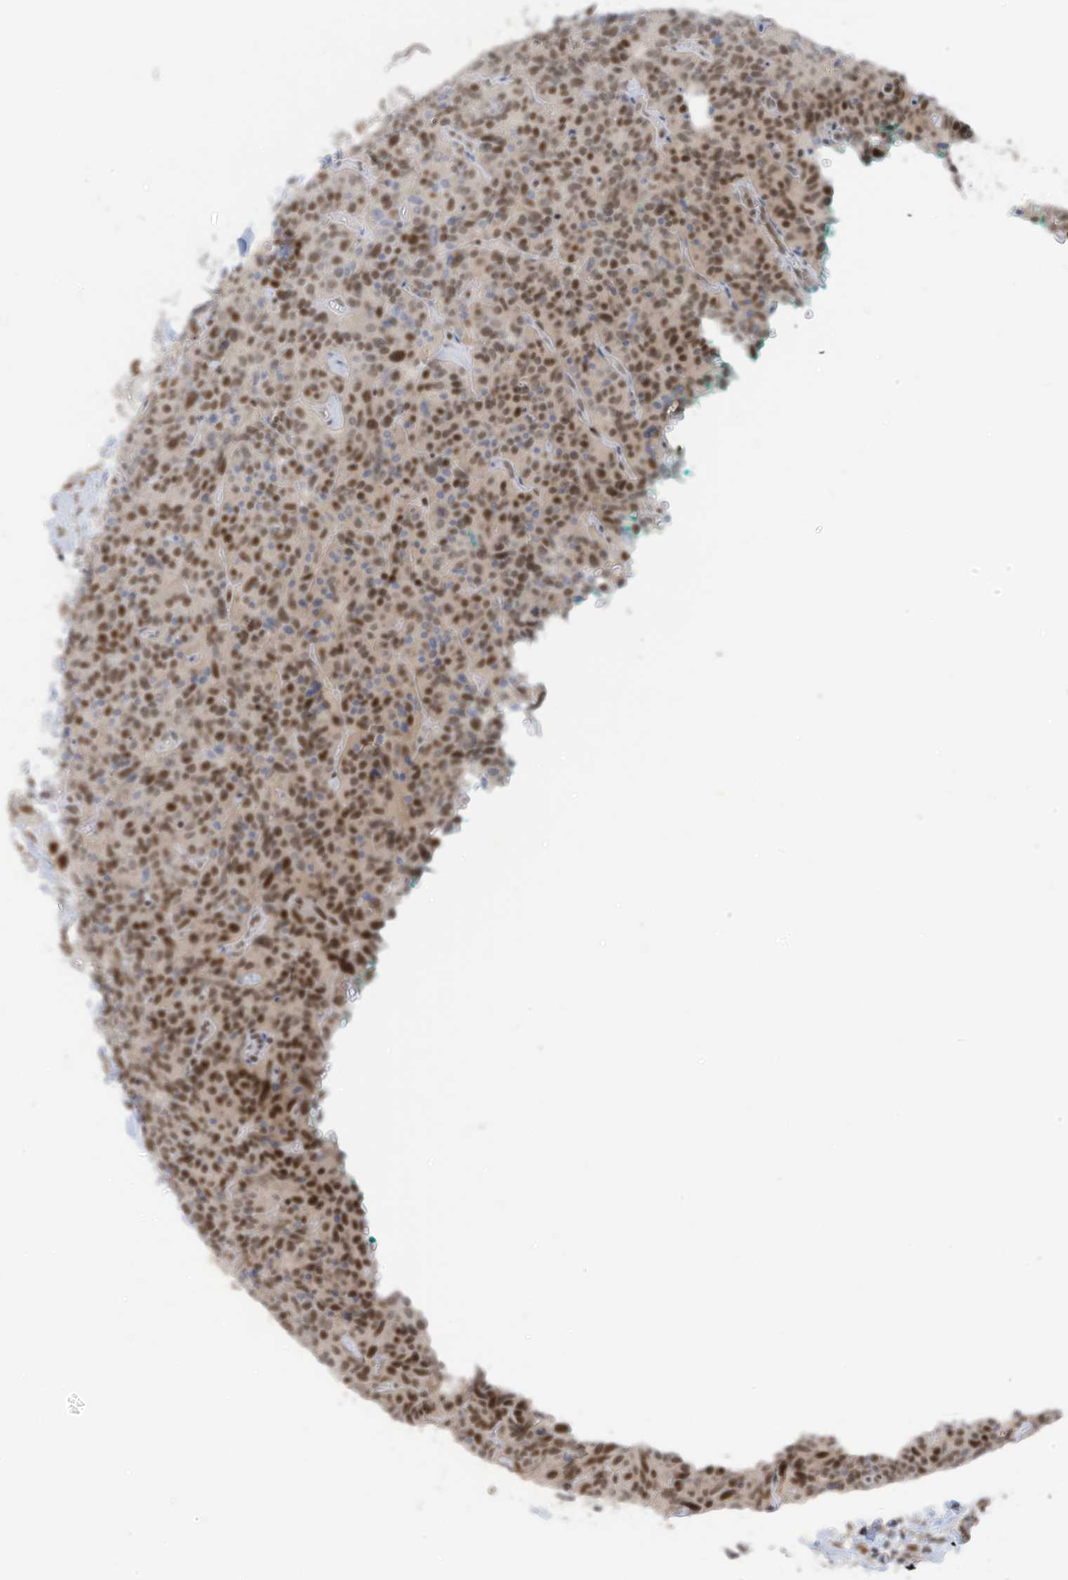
{"staining": {"intensity": "moderate", "quantity": ">75%", "location": "nuclear"}, "tissue": "carcinoid", "cell_type": "Tumor cells", "image_type": "cancer", "snomed": [{"axis": "morphology", "description": "Carcinoid, malignant, NOS"}, {"axis": "topography", "description": "Lung"}], "caption": "This photomicrograph displays carcinoid stained with immunohistochemistry (IHC) to label a protein in brown. The nuclear of tumor cells show moderate positivity for the protein. Nuclei are counter-stained blue.", "gene": "ZCWPW2", "patient": {"sex": "female", "age": 46}}